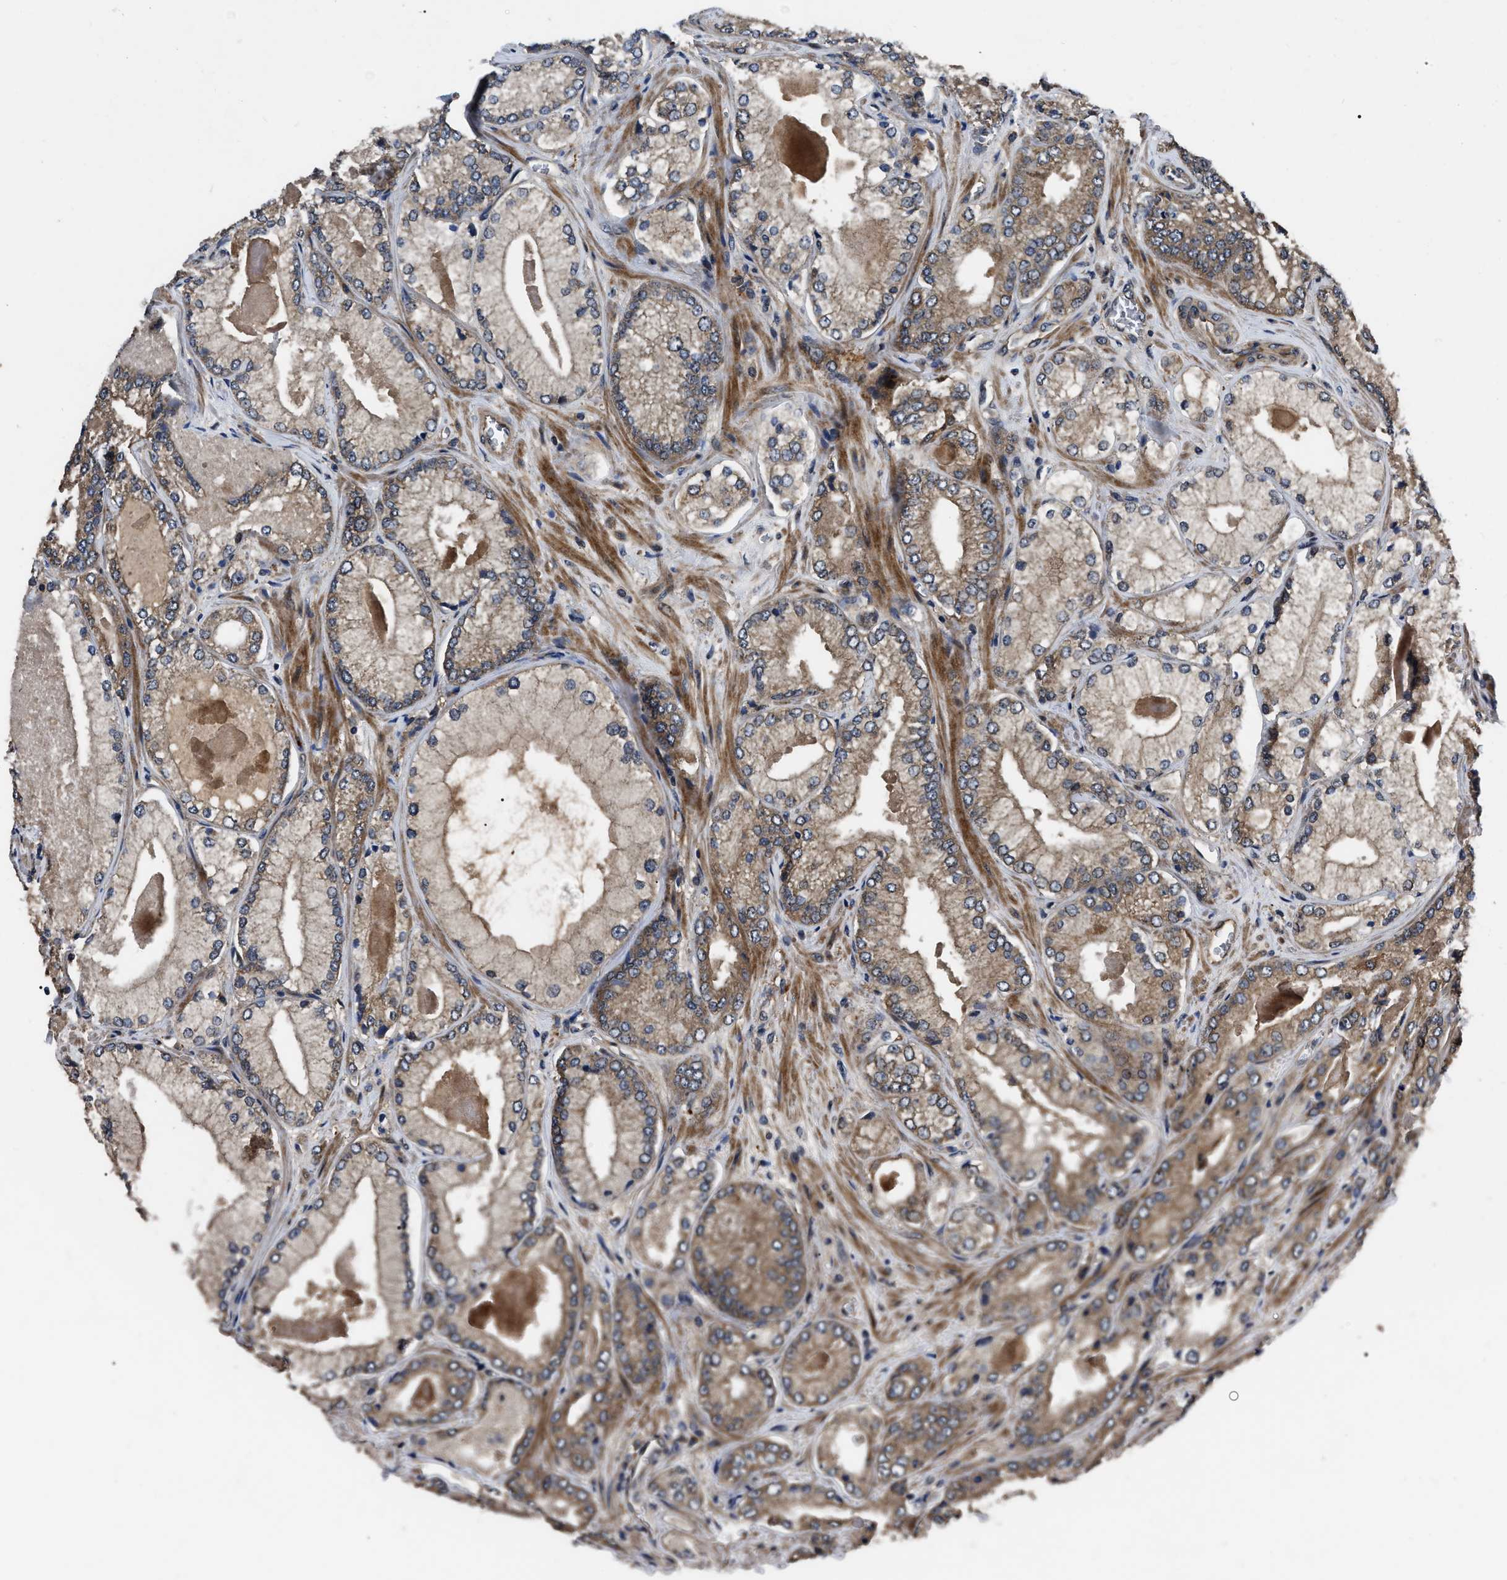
{"staining": {"intensity": "weak", "quantity": ">75%", "location": "cytoplasmic/membranous"}, "tissue": "prostate cancer", "cell_type": "Tumor cells", "image_type": "cancer", "snomed": [{"axis": "morphology", "description": "Adenocarcinoma, Low grade"}, {"axis": "topography", "description": "Prostate"}], "caption": "IHC staining of adenocarcinoma (low-grade) (prostate), which shows low levels of weak cytoplasmic/membranous expression in about >75% of tumor cells indicating weak cytoplasmic/membranous protein positivity. The staining was performed using DAB (brown) for protein detection and nuclei were counterstained in hematoxylin (blue).", "gene": "PPWD1", "patient": {"sex": "male", "age": 65}}